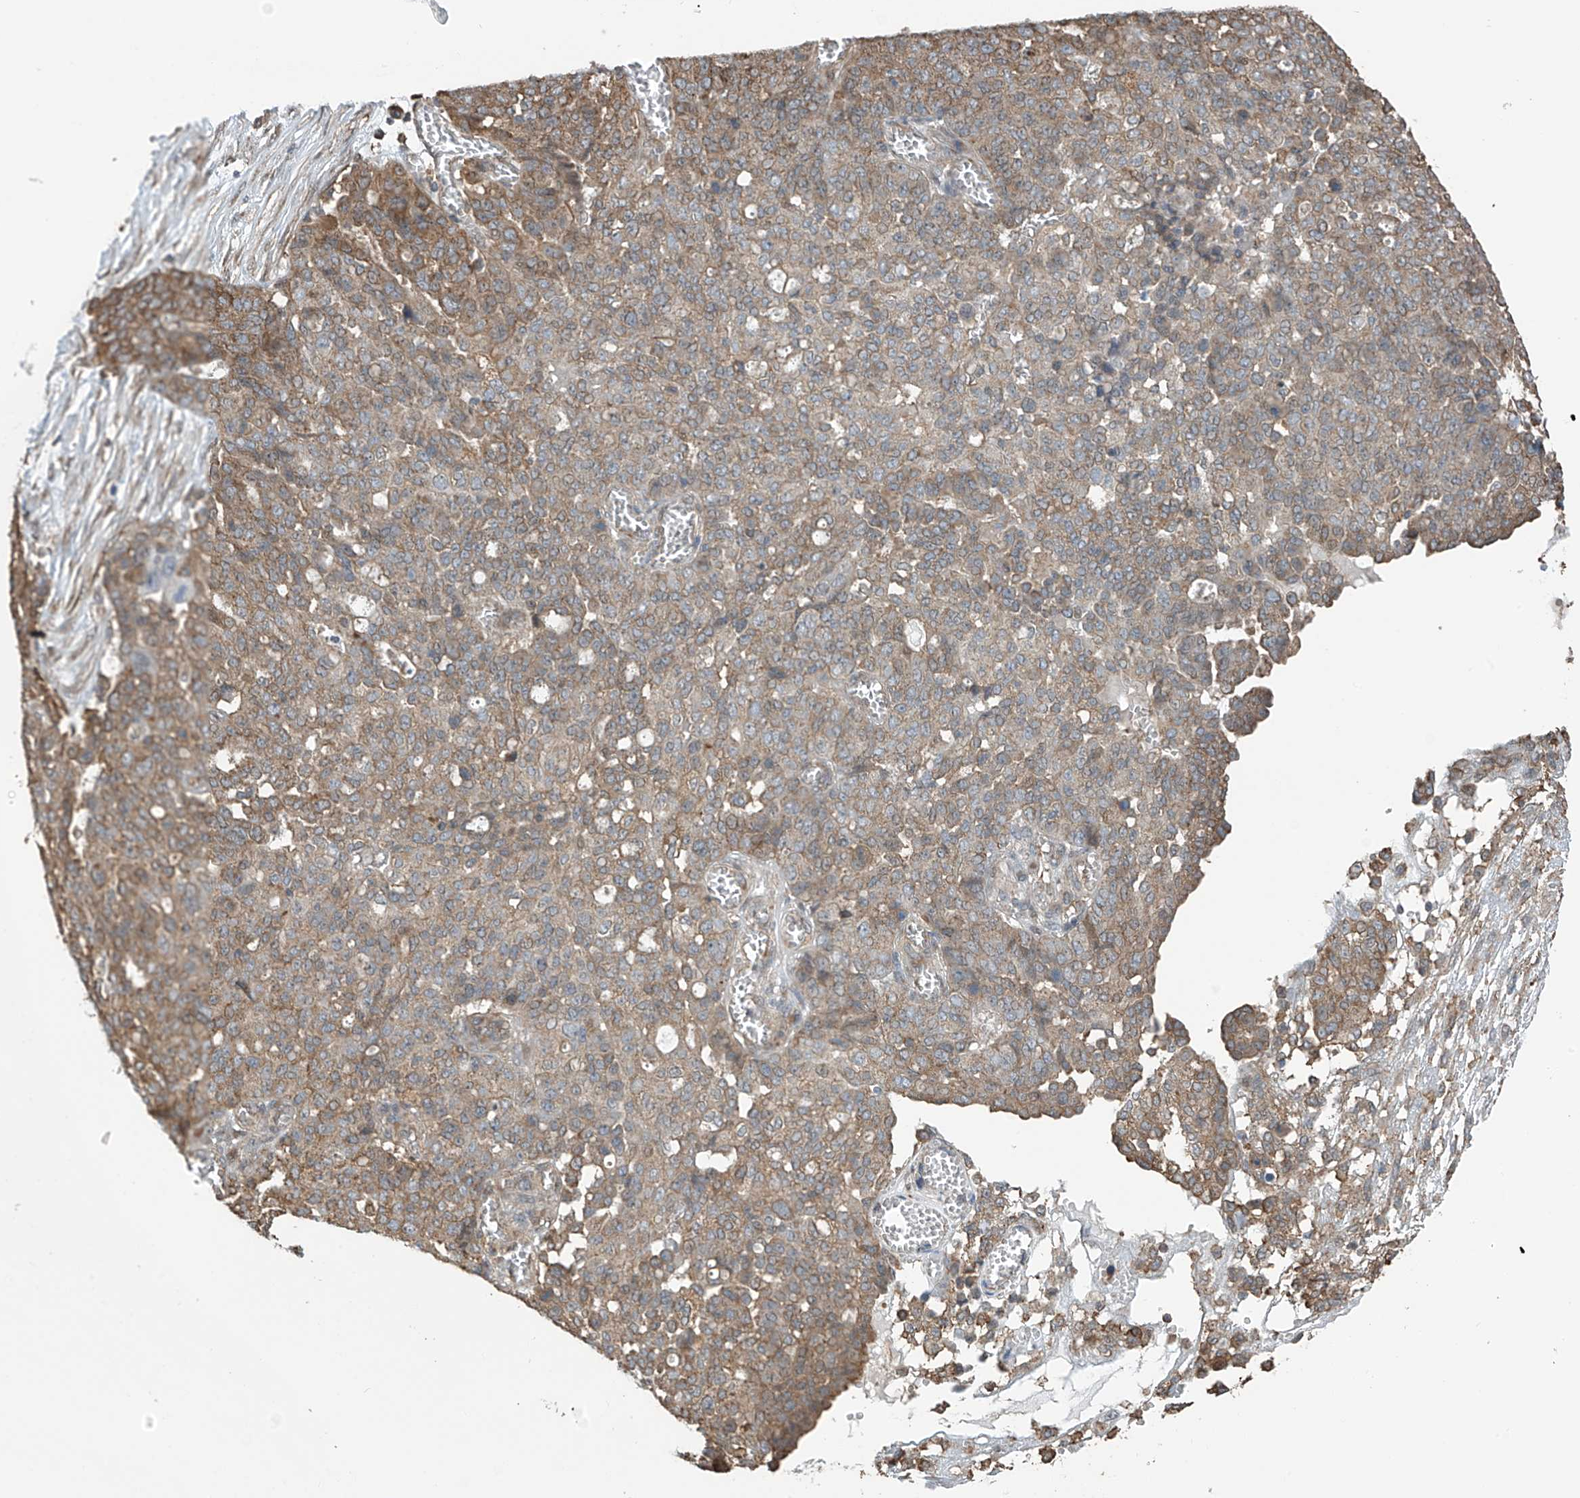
{"staining": {"intensity": "moderate", "quantity": ">75%", "location": "cytoplasmic/membranous"}, "tissue": "ovarian cancer", "cell_type": "Tumor cells", "image_type": "cancer", "snomed": [{"axis": "morphology", "description": "Cystadenocarcinoma, serous, NOS"}, {"axis": "topography", "description": "Soft tissue"}, {"axis": "topography", "description": "Ovary"}], "caption": "Ovarian serous cystadenocarcinoma stained with IHC demonstrates moderate cytoplasmic/membranous staining in about >75% of tumor cells. (DAB IHC, brown staining for protein, blue staining for nuclei).", "gene": "ZNF189", "patient": {"sex": "female", "age": 57}}